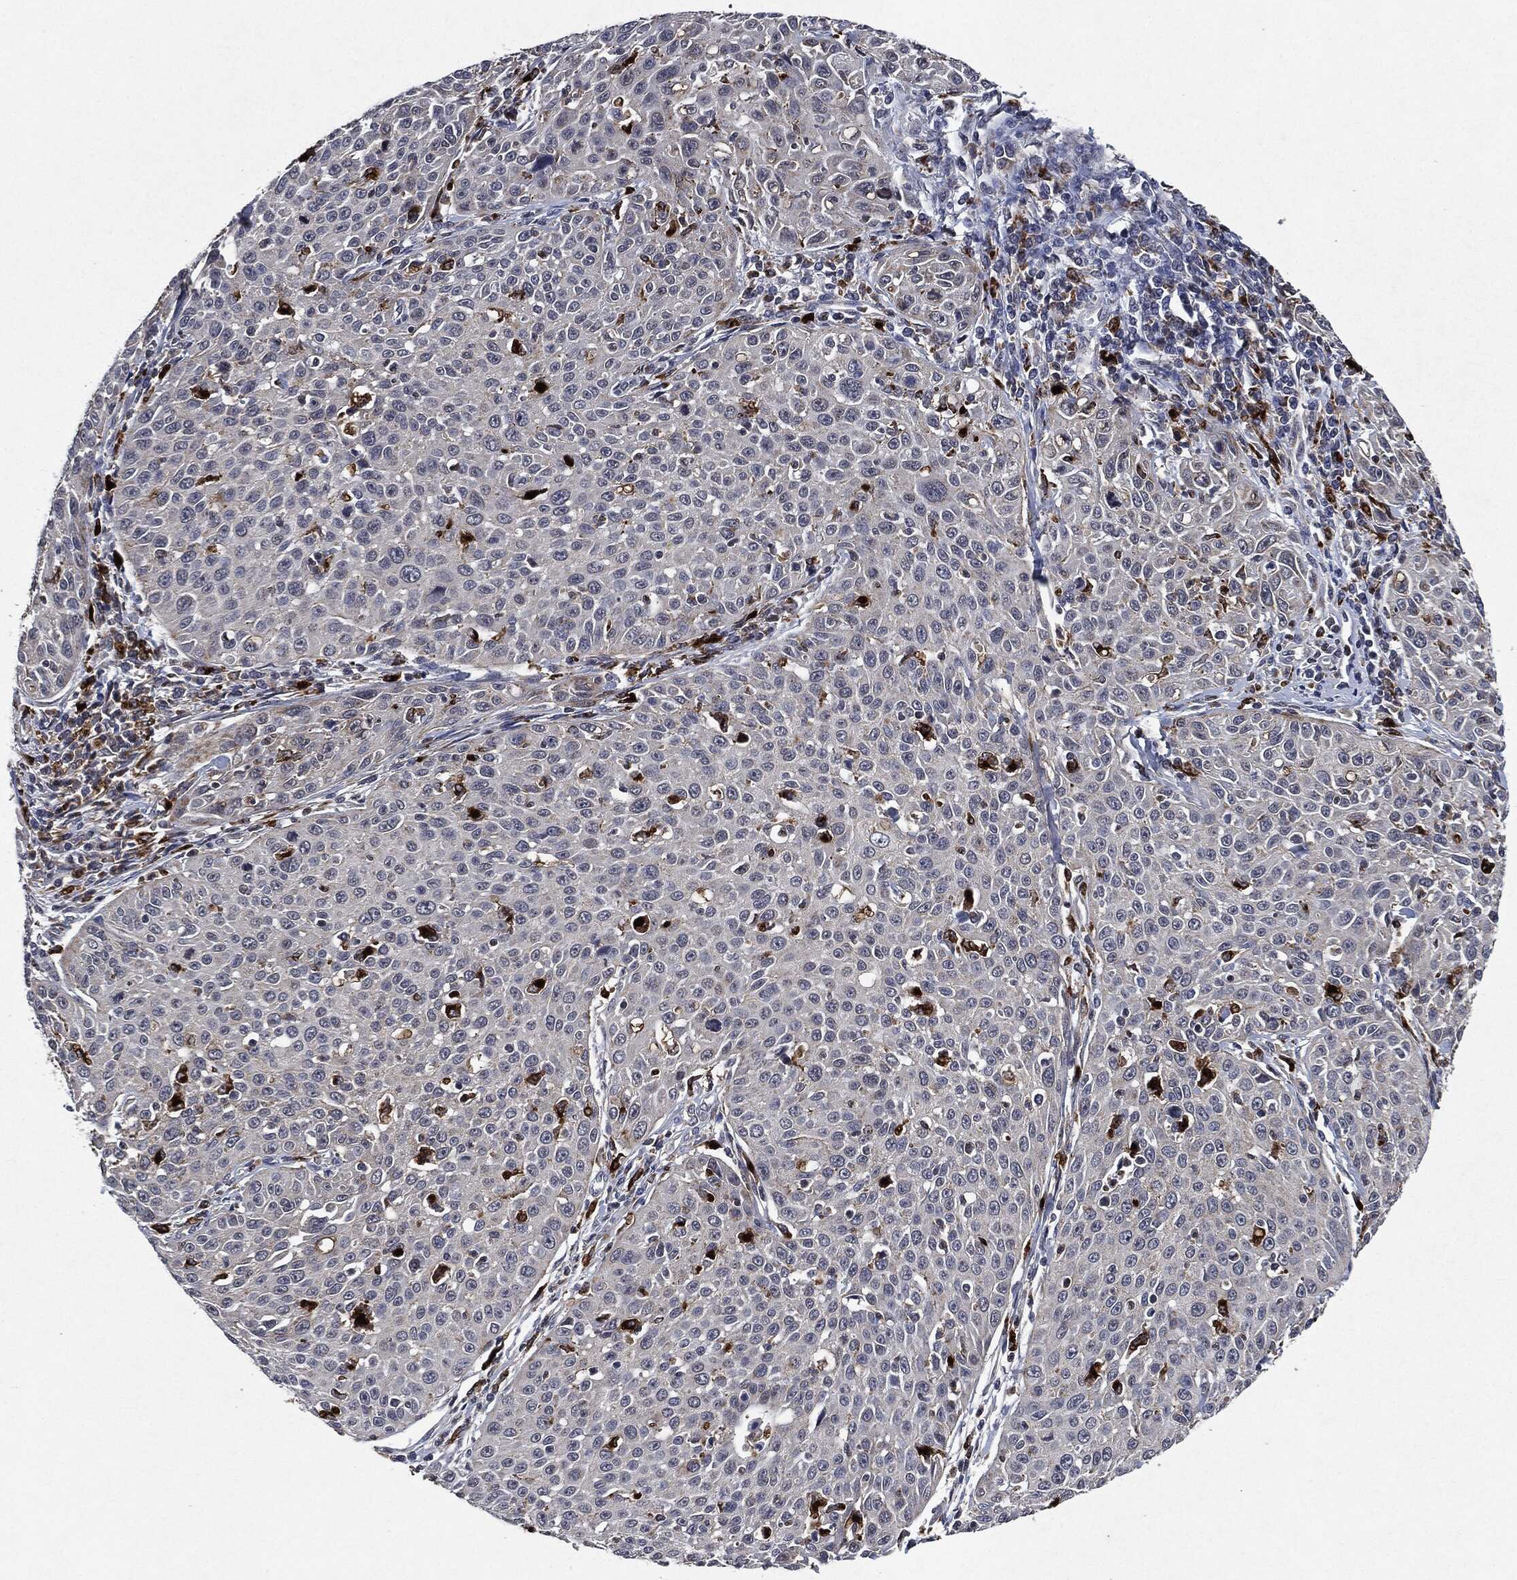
{"staining": {"intensity": "negative", "quantity": "none", "location": "none"}, "tissue": "cervical cancer", "cell_type": "Tumor cells", "image_type": "cancer", "snomed": [{"axis": "morphology", "description": "Squamous cell carcinoma, NOS"}, {"axis": "topography", "description": "Cervix"}], "caption": "Squamous cell carcinoma (cervical) was stained to show a protein in brown. There is no significant staining in tumor cells.", "gene": "SLC31A2", "patient": {"sex": "female", "age": 26}}